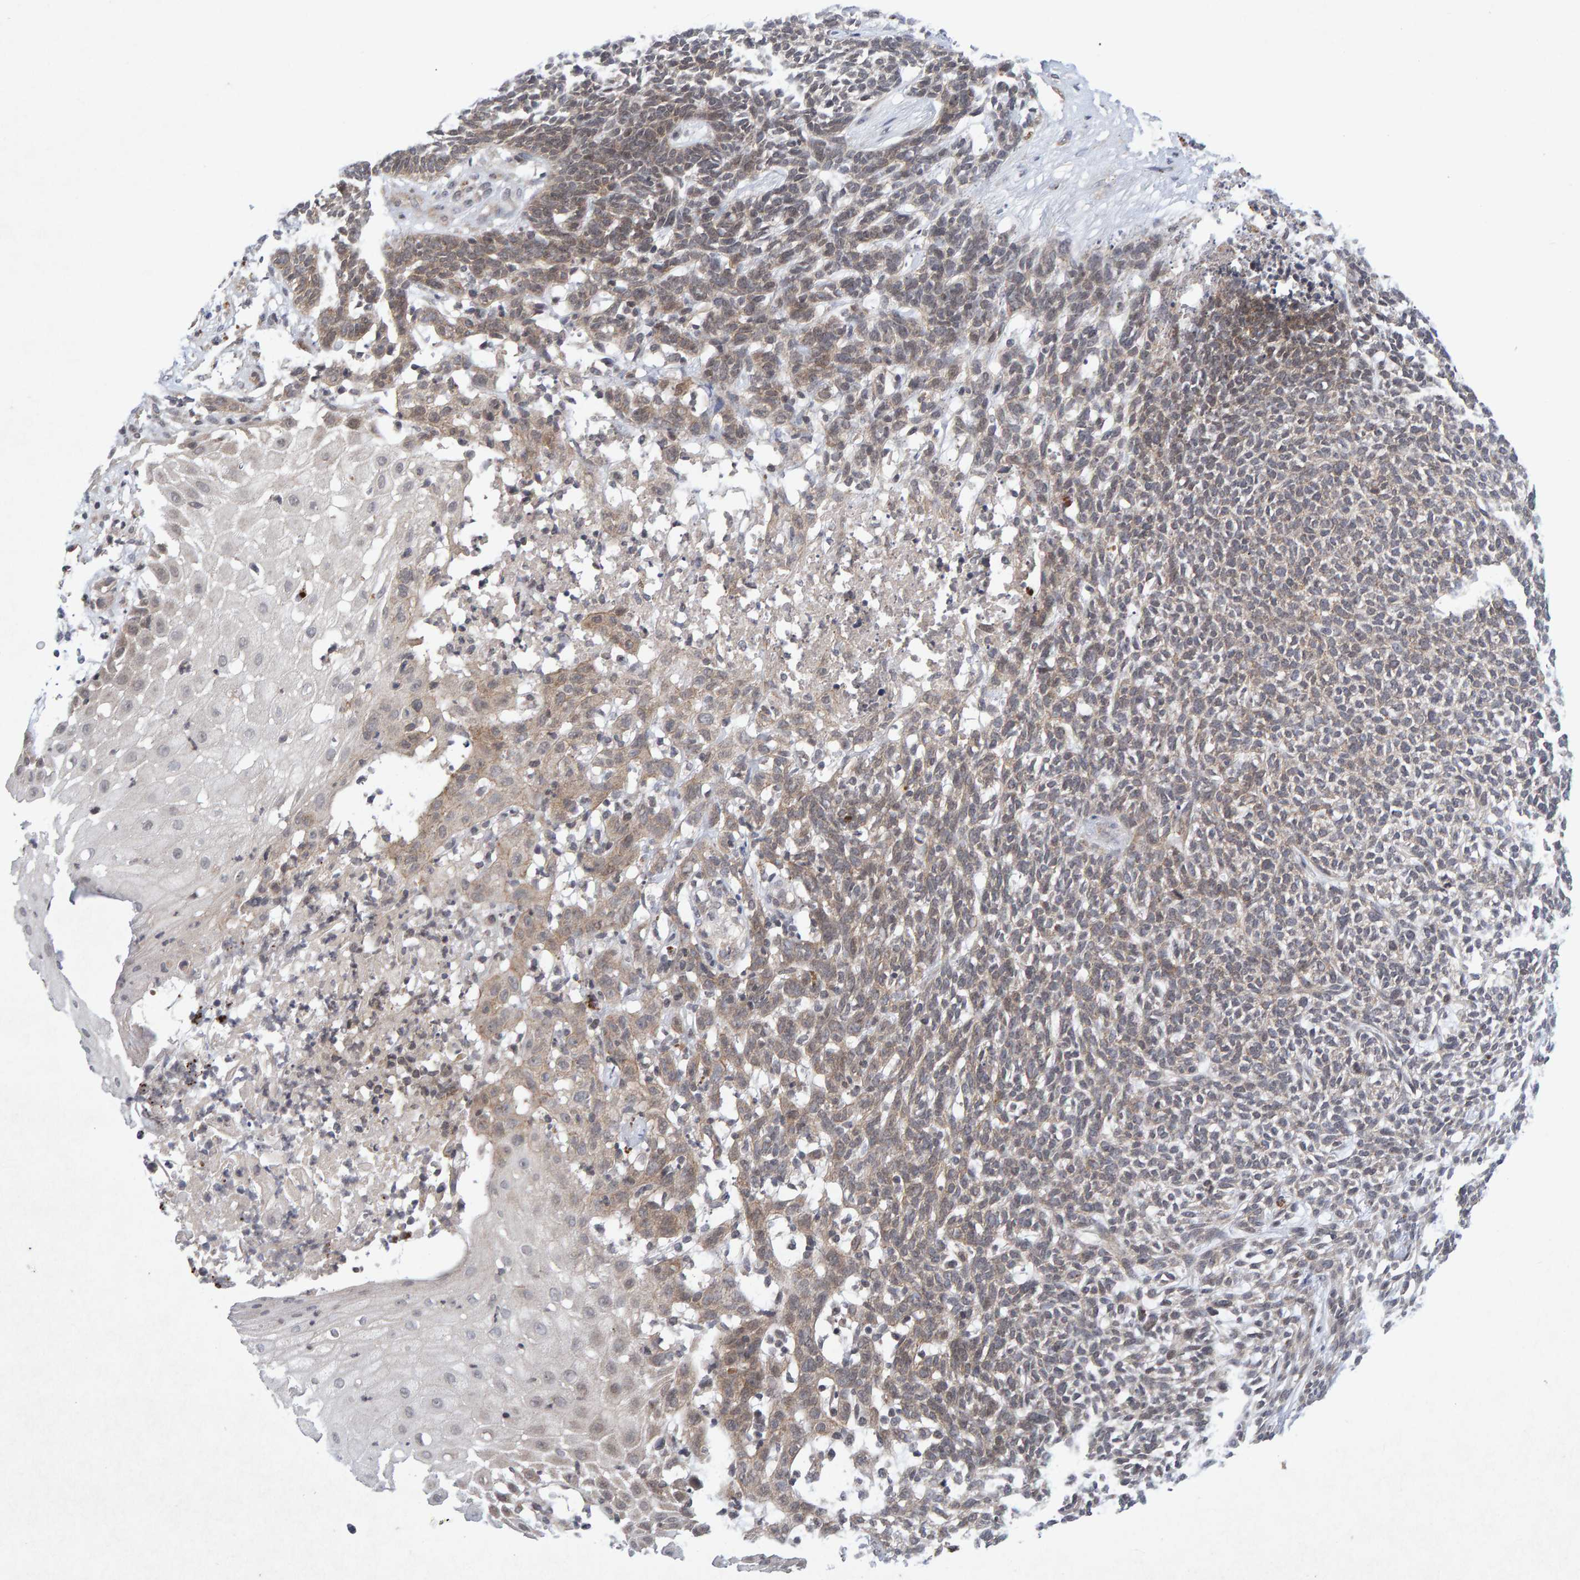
{"staining": {"intensity": "weak", "quantity": "25%-75%", "location": "cytoplasmic/membranous"}, "tissue": "skin cancer", "cell_type": "Tumor cells", "image_type": "cancer", "snomed": [{"axis": "morphology", "description": "Basal cell carcinoma"}, {"axis": "topography", "description": "Skin"}], "caption": "The micrograph displays staining of skin cancer, revealing weak cytoplasmic/membranous protein staining (brown color) within tumor cells.", "gene": "CDH2", "patient": {"sex": "female", "age": 84}}